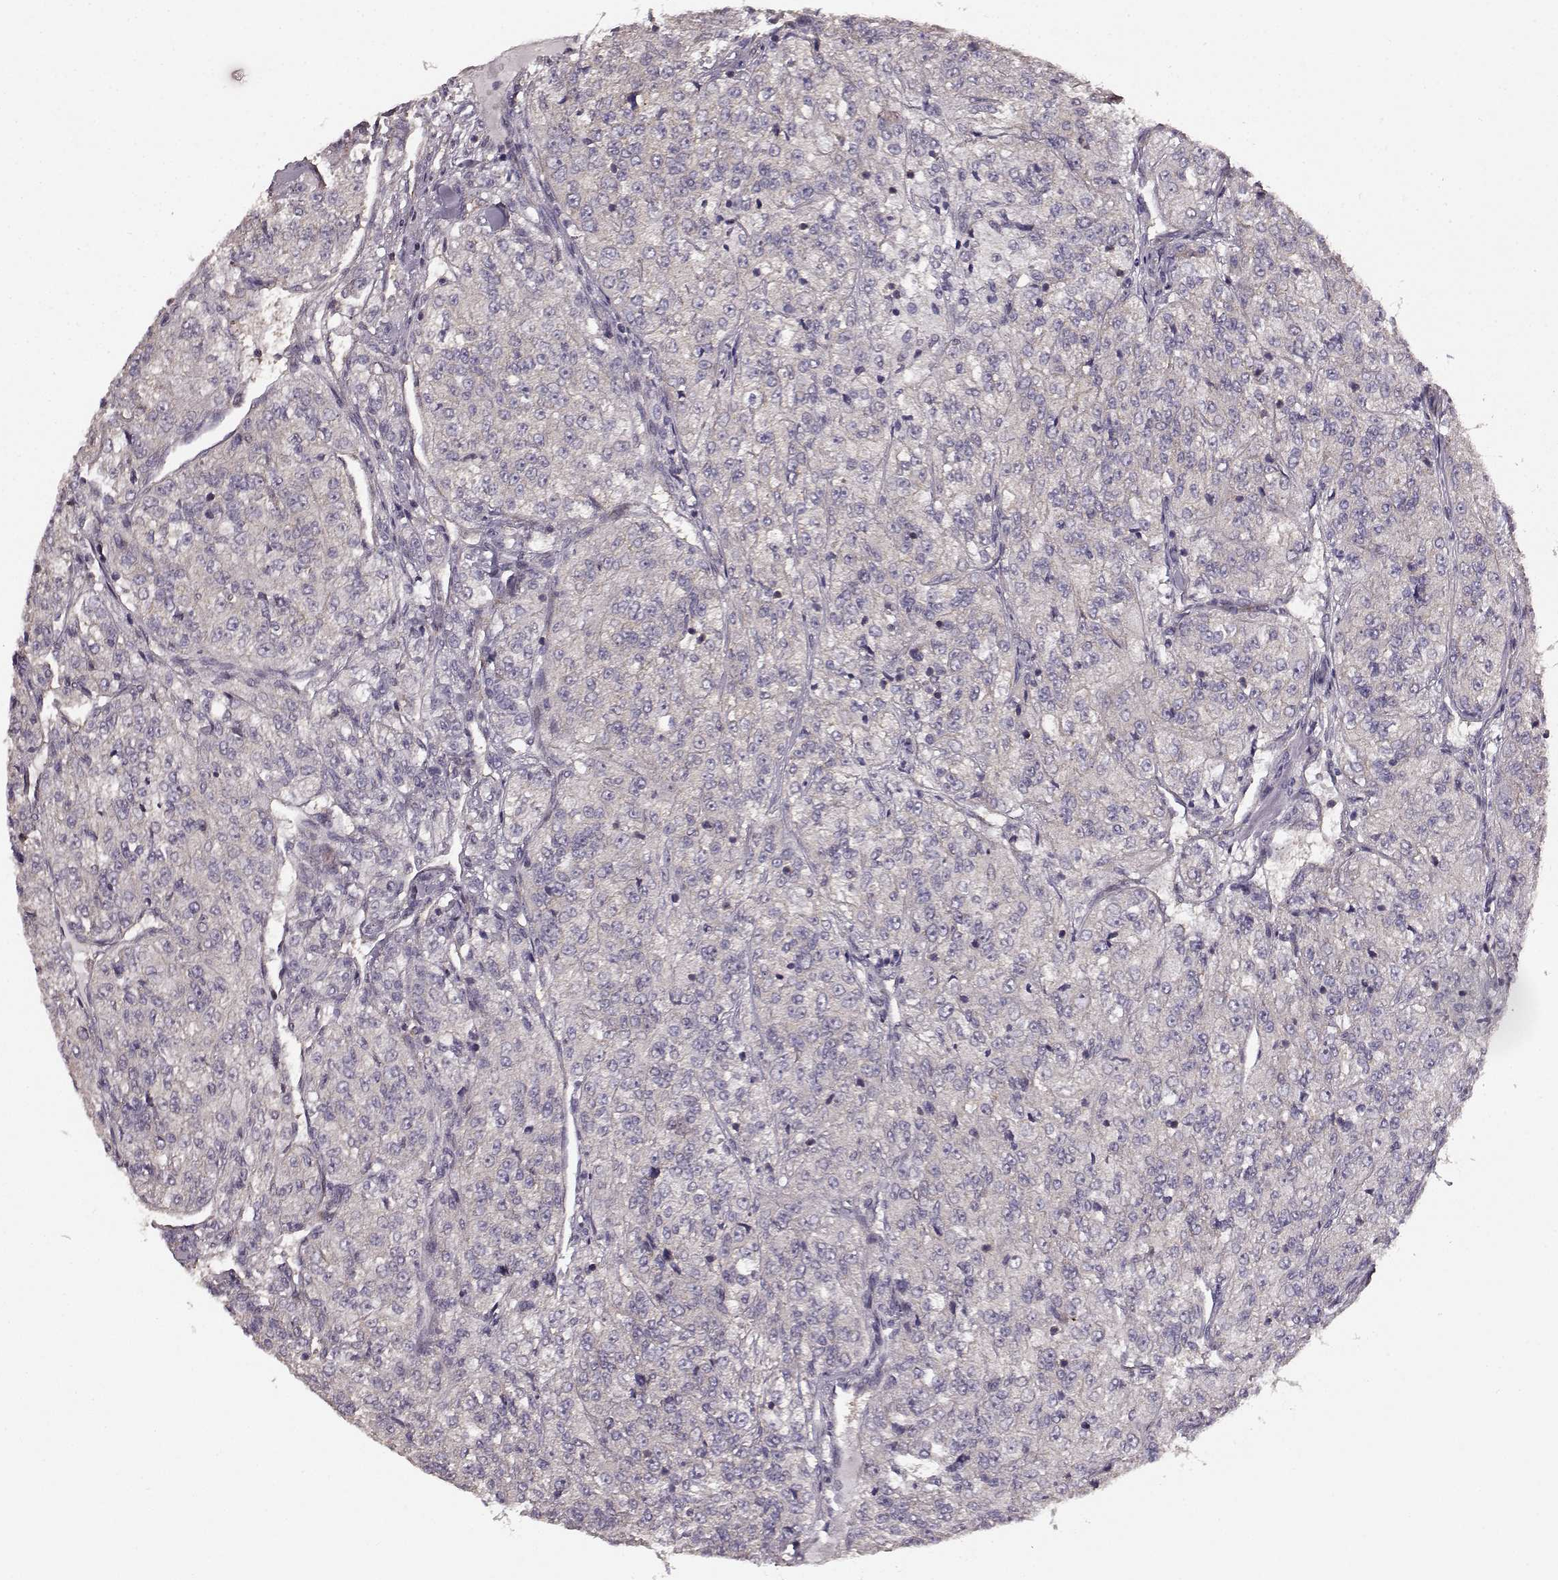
{"staining": {"intensity": "negative", "quantity": "none", "location": "none"}, "tissue": "renal cancer", "cell_type": "Tumor cells", "image_type": "cancer", "snomed": [{"axis": "morphology", "description": "Adenocarcinoma, NOS"}, {"axis": "topography", "description": "Kidney"}], "caption": "Immunohistochemistry of human renal cancer reveals no positivity in tumor cells.", "gene": "ERBB3", "patient": {"sex": "female", "age": 63}}